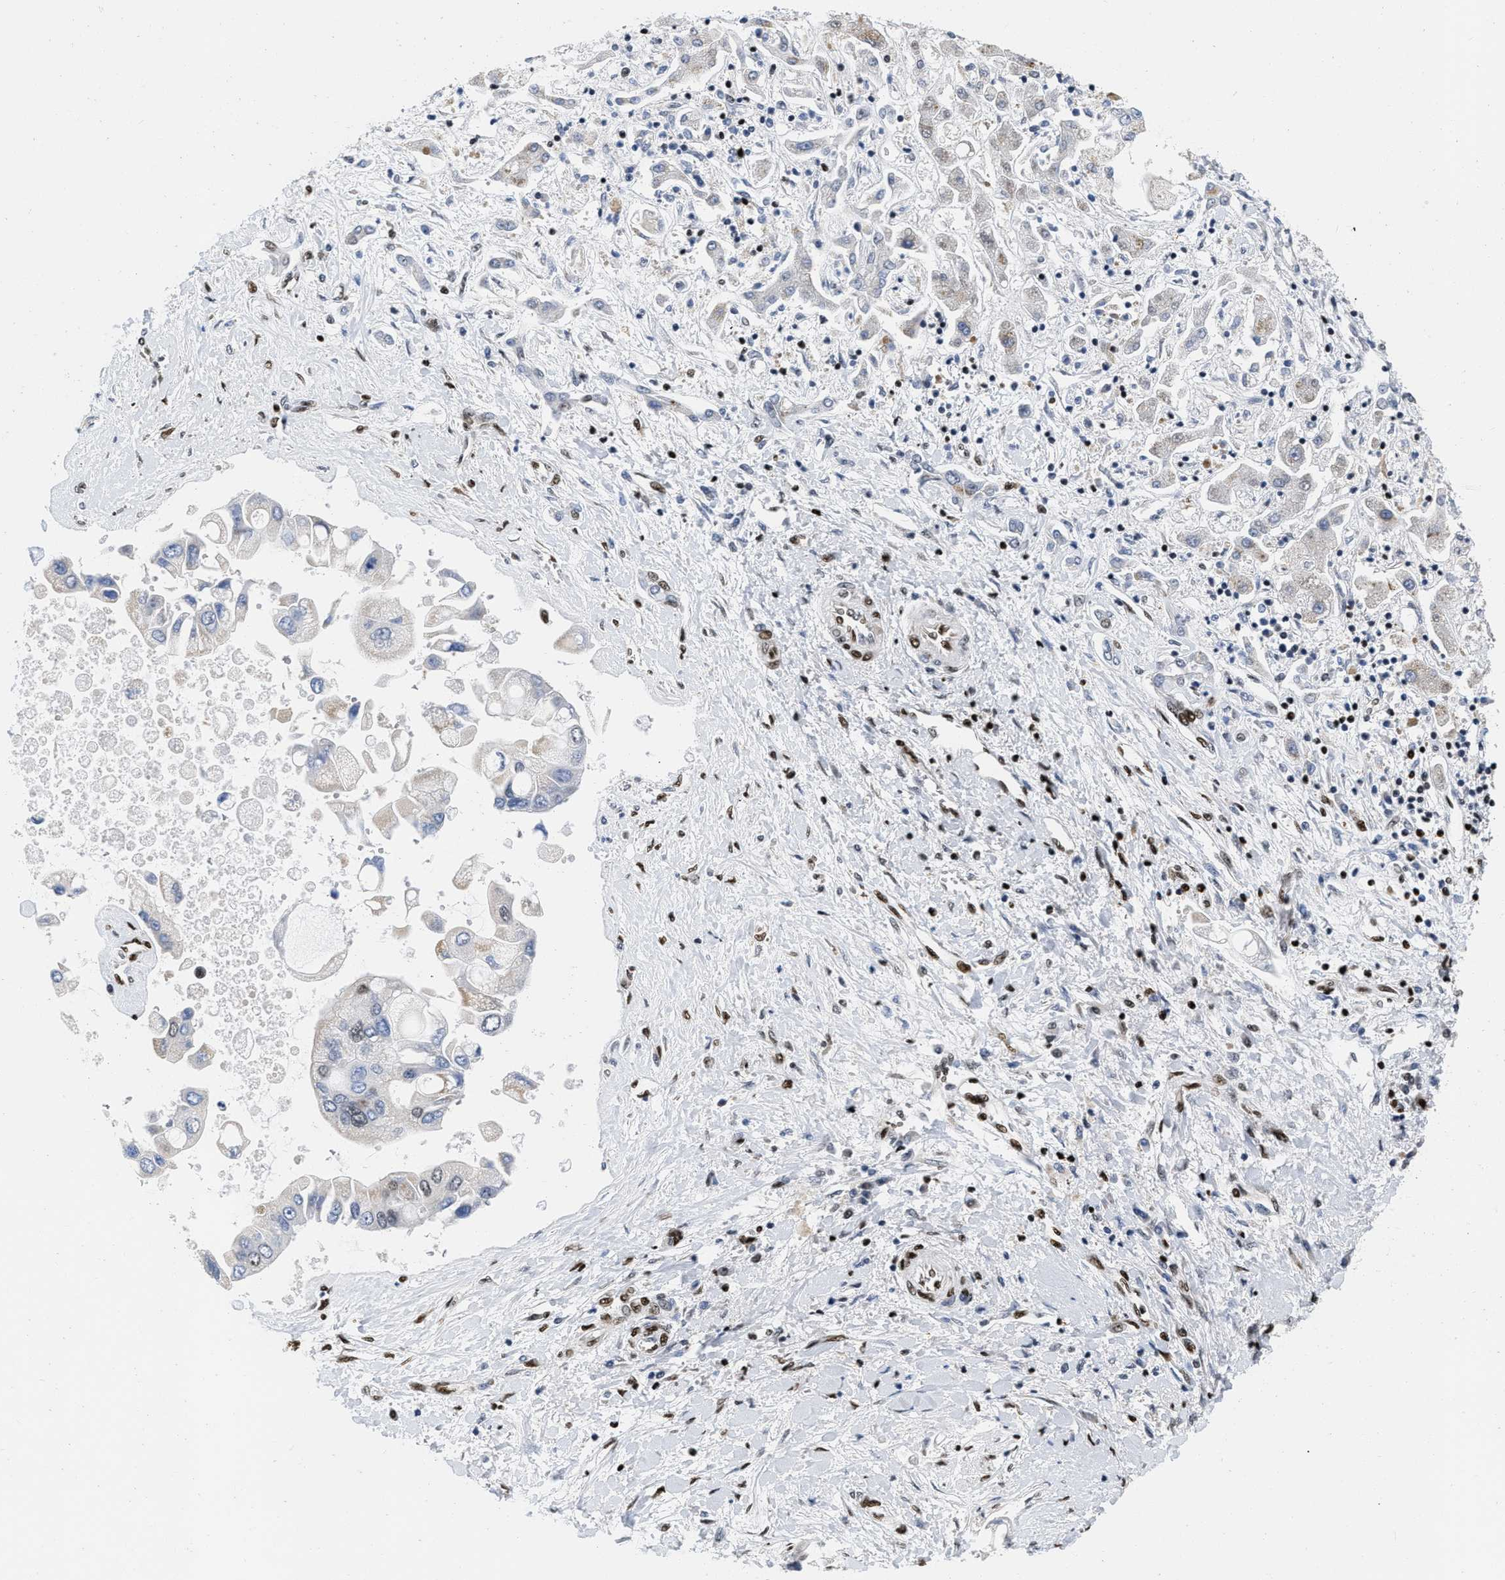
{"staining": {"intensity": "moderate", "quantity": "<25%", "location": "nuclear"}, "tissue": "liver cancer", "cell_type": "Tumor cells", "image_type": "cancer", "snomed": [{"axis": "morphology", "description": "Cholangiocarcinoma"}, {"axis": "topography", "description": "Liver"}], "caption": "Immunohistochemical staining of human liver cancer (cholangiocarcinoma) demonstrates low levels of moderate nuclear protein positivity in approximately <25% of tumor cells.", "gene": "CREB1", "patient": {"sex": "male", "age": 50}}